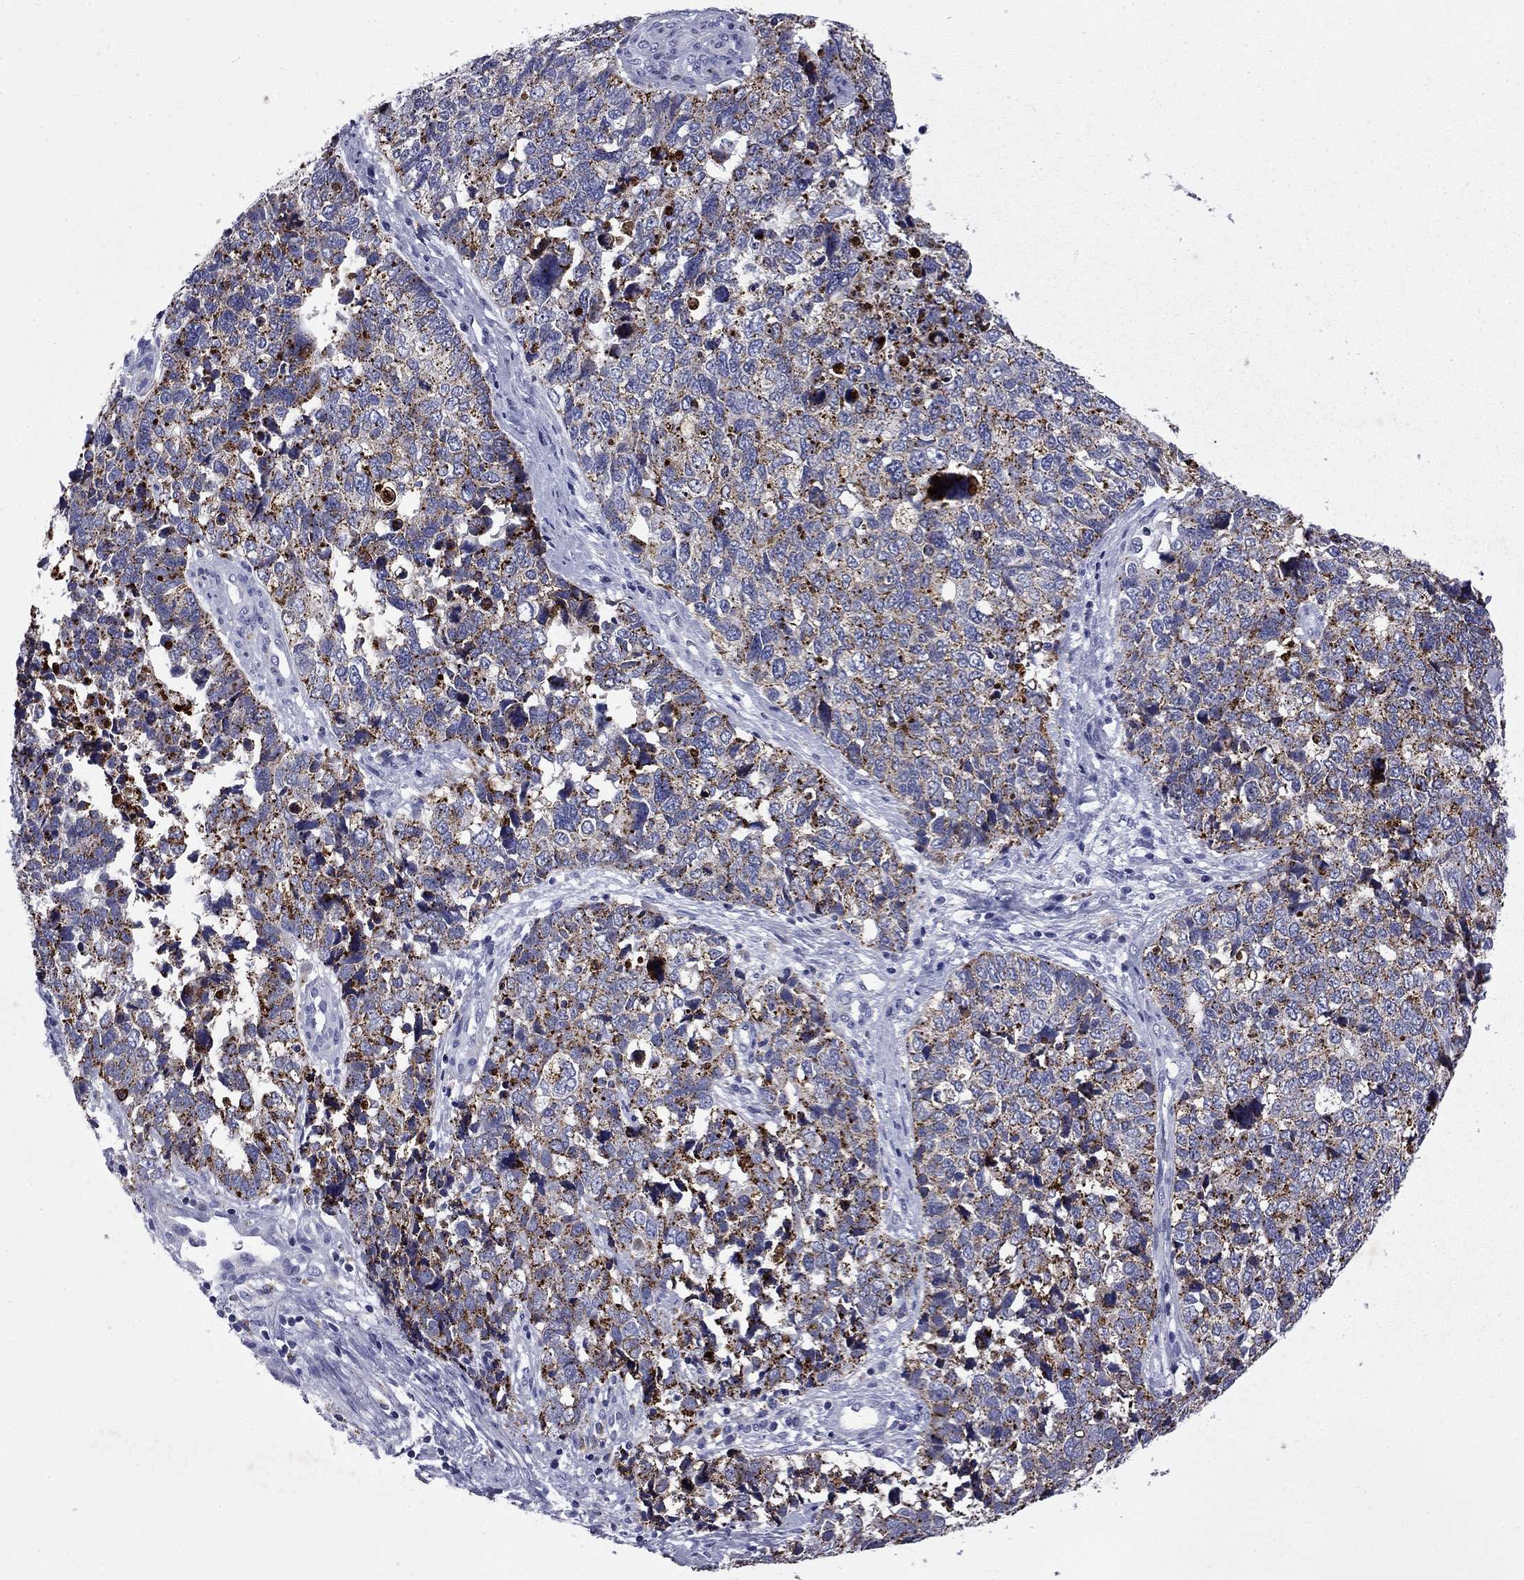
{"staining": {"intensity": "moderate", "quantity": "<25%", "location": "cytoplasmic/membranous"}, "tissue": "cervical cancer", "cell_type": "Tumor cells", "image_type": "cancer", "snomed": [{"axis": "morphology", "description": "Squamous cell carcinoma, NOS"}, {"axis": "topography", "description": "Cervix"}], "caption": "Cervical squamous cell carcinoma stained with DAB immunohistochemistry (IHC) shows low levels of moderate cytoplasmic/membranous positivity in about <25% of tumor cells.", "gene": "MADCAM1", "patient": {"sex": "female", "age": 63}}